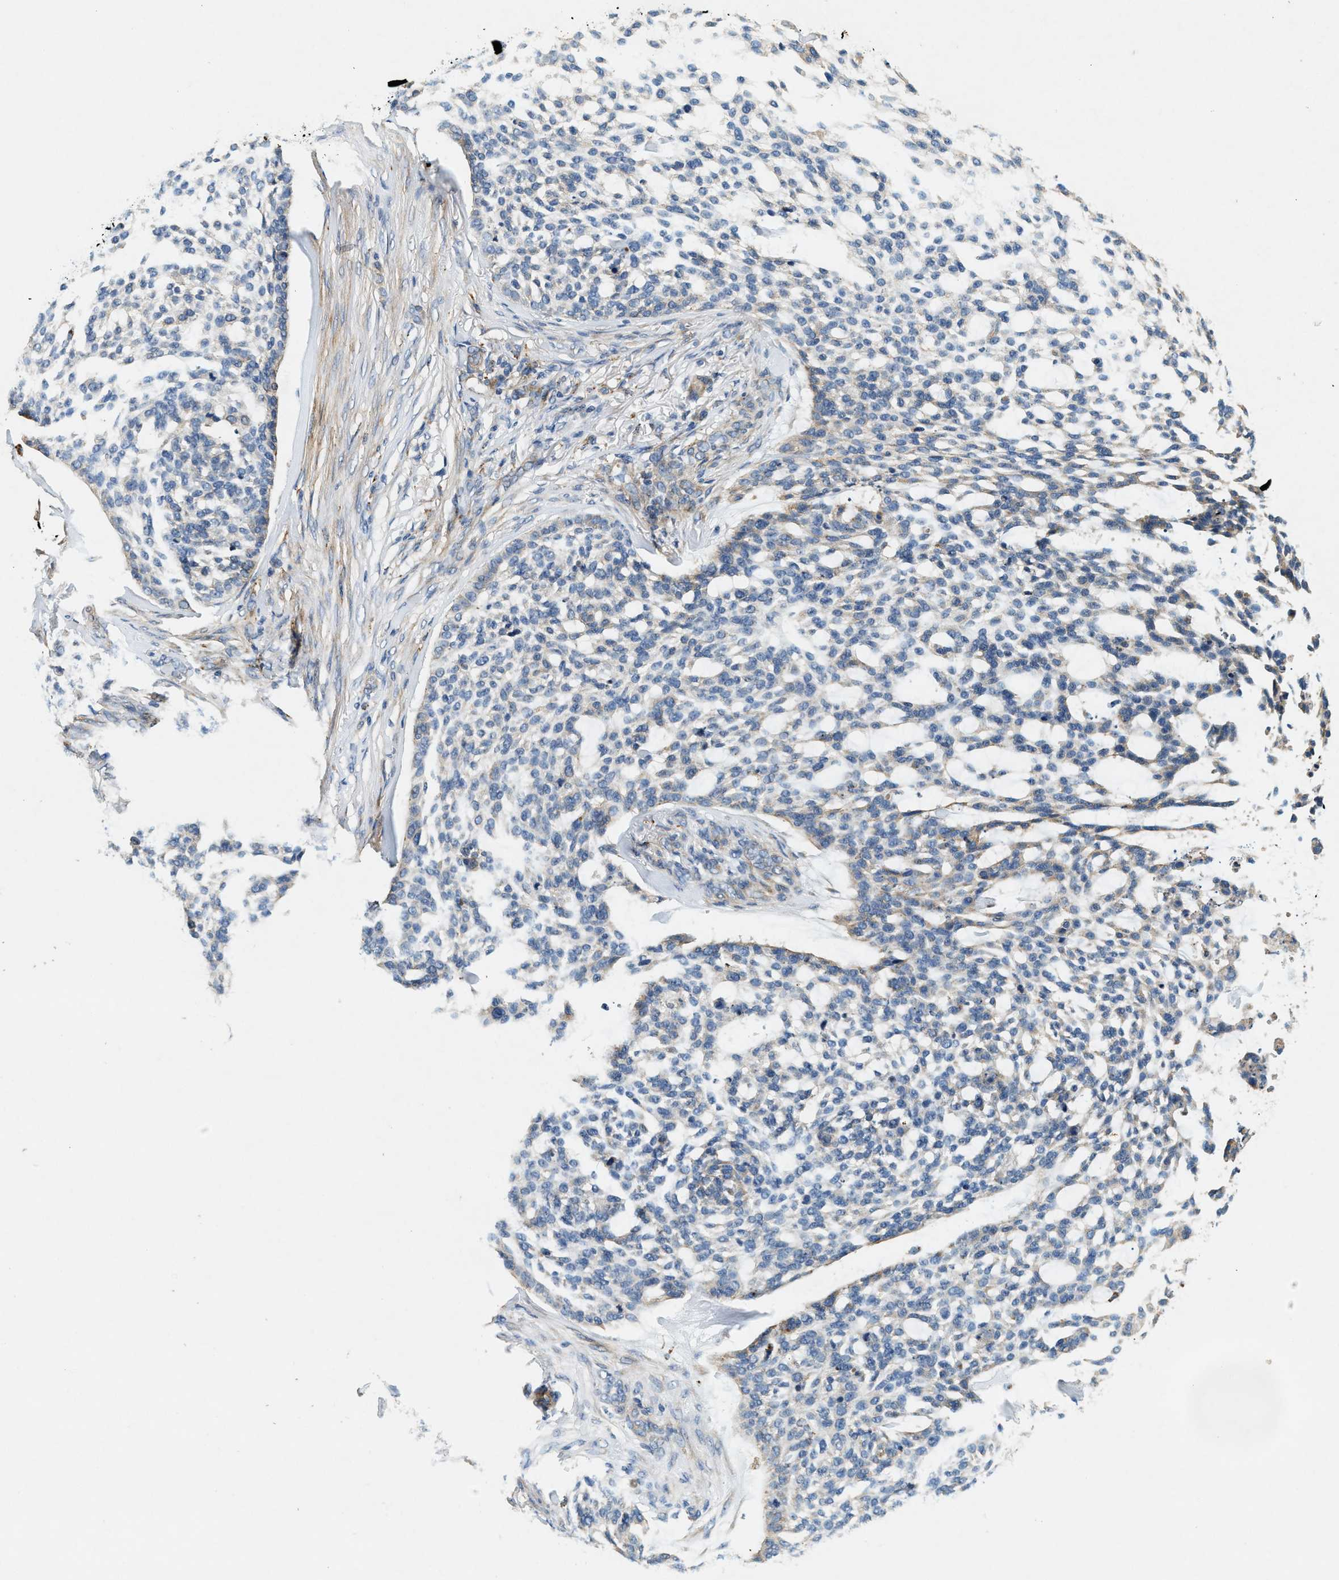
{"staining": {"intensity": "negative", "quantity": "none", "location": "none"}, "tissue": "skin cancer", "cell_type": "Tumor cells", "image_type": "cancer", "snomed": [{"axis": "morphology", "description": "Basal cell carcinoma"}, {"axis": "topography", "description": "Skin"}], "caption": "DAB immunohistochemical staining of human skin basal cell carcinoma reveals no significant staining in tumor cells.", "gene": "DUSP10", "patient": {"sex": "female", "age": 64}}